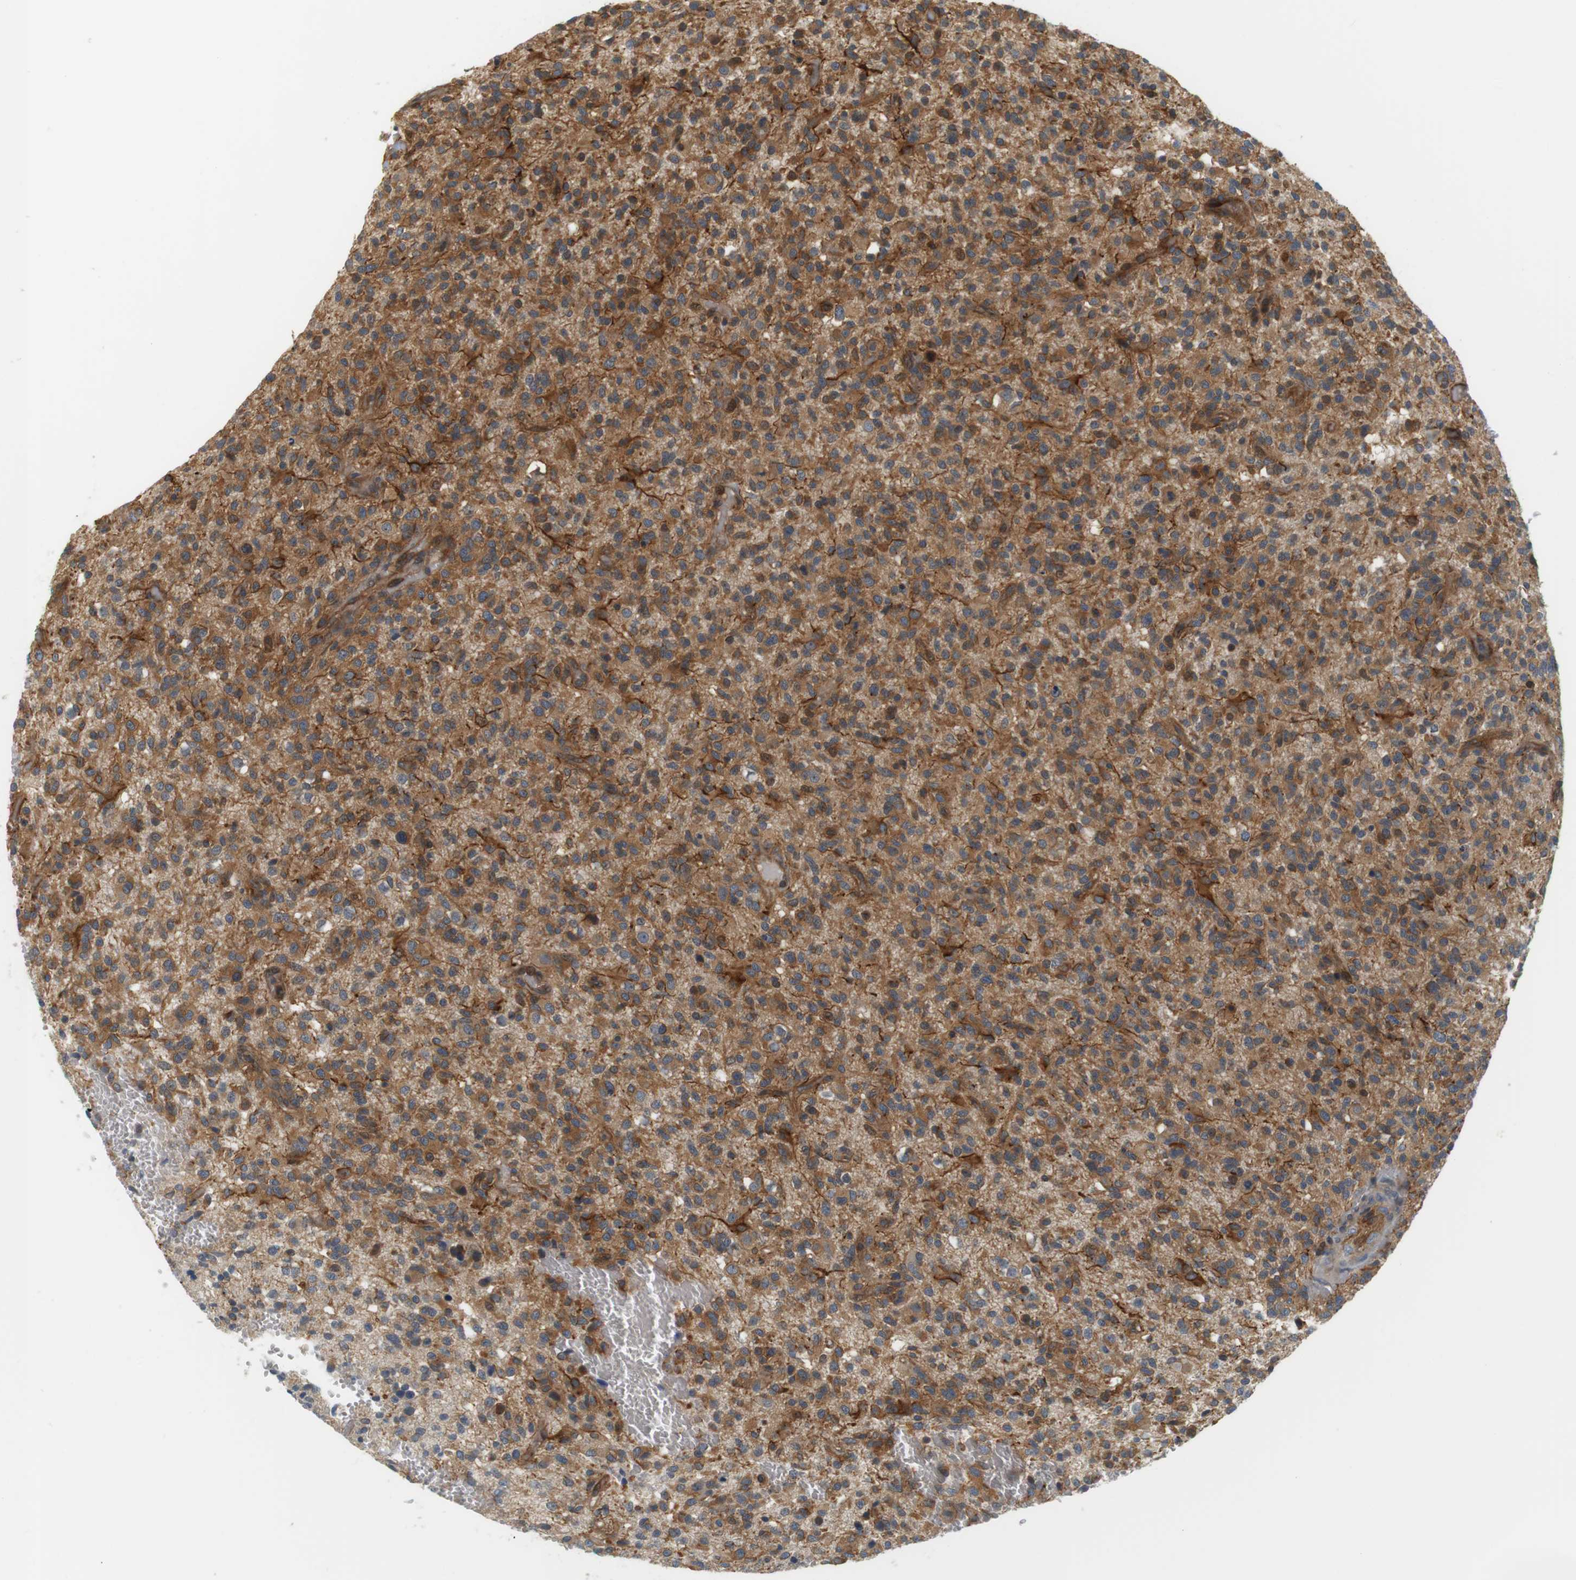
{"staining": {"intensity": "moderate", "quantity": ">75%", "location": "cytoplasmic/membranous"}, "tissue": "glioma", "cell_type": "Tumor cells", "image_type": "cancer", "snomed": [{"axis": "morphology", "description": "Glioma, malignant, High grade"}, {"axis": "topography", "description": "Brain"}], "caption": "The image exhibits a brown stain indicating the presence of a protein in the cytoplasmic/membranous of tumor cells in malignant glioma (high-grade).", "gene": "SH3GLB1", "patient": {"sex": "male", "age": 71}}